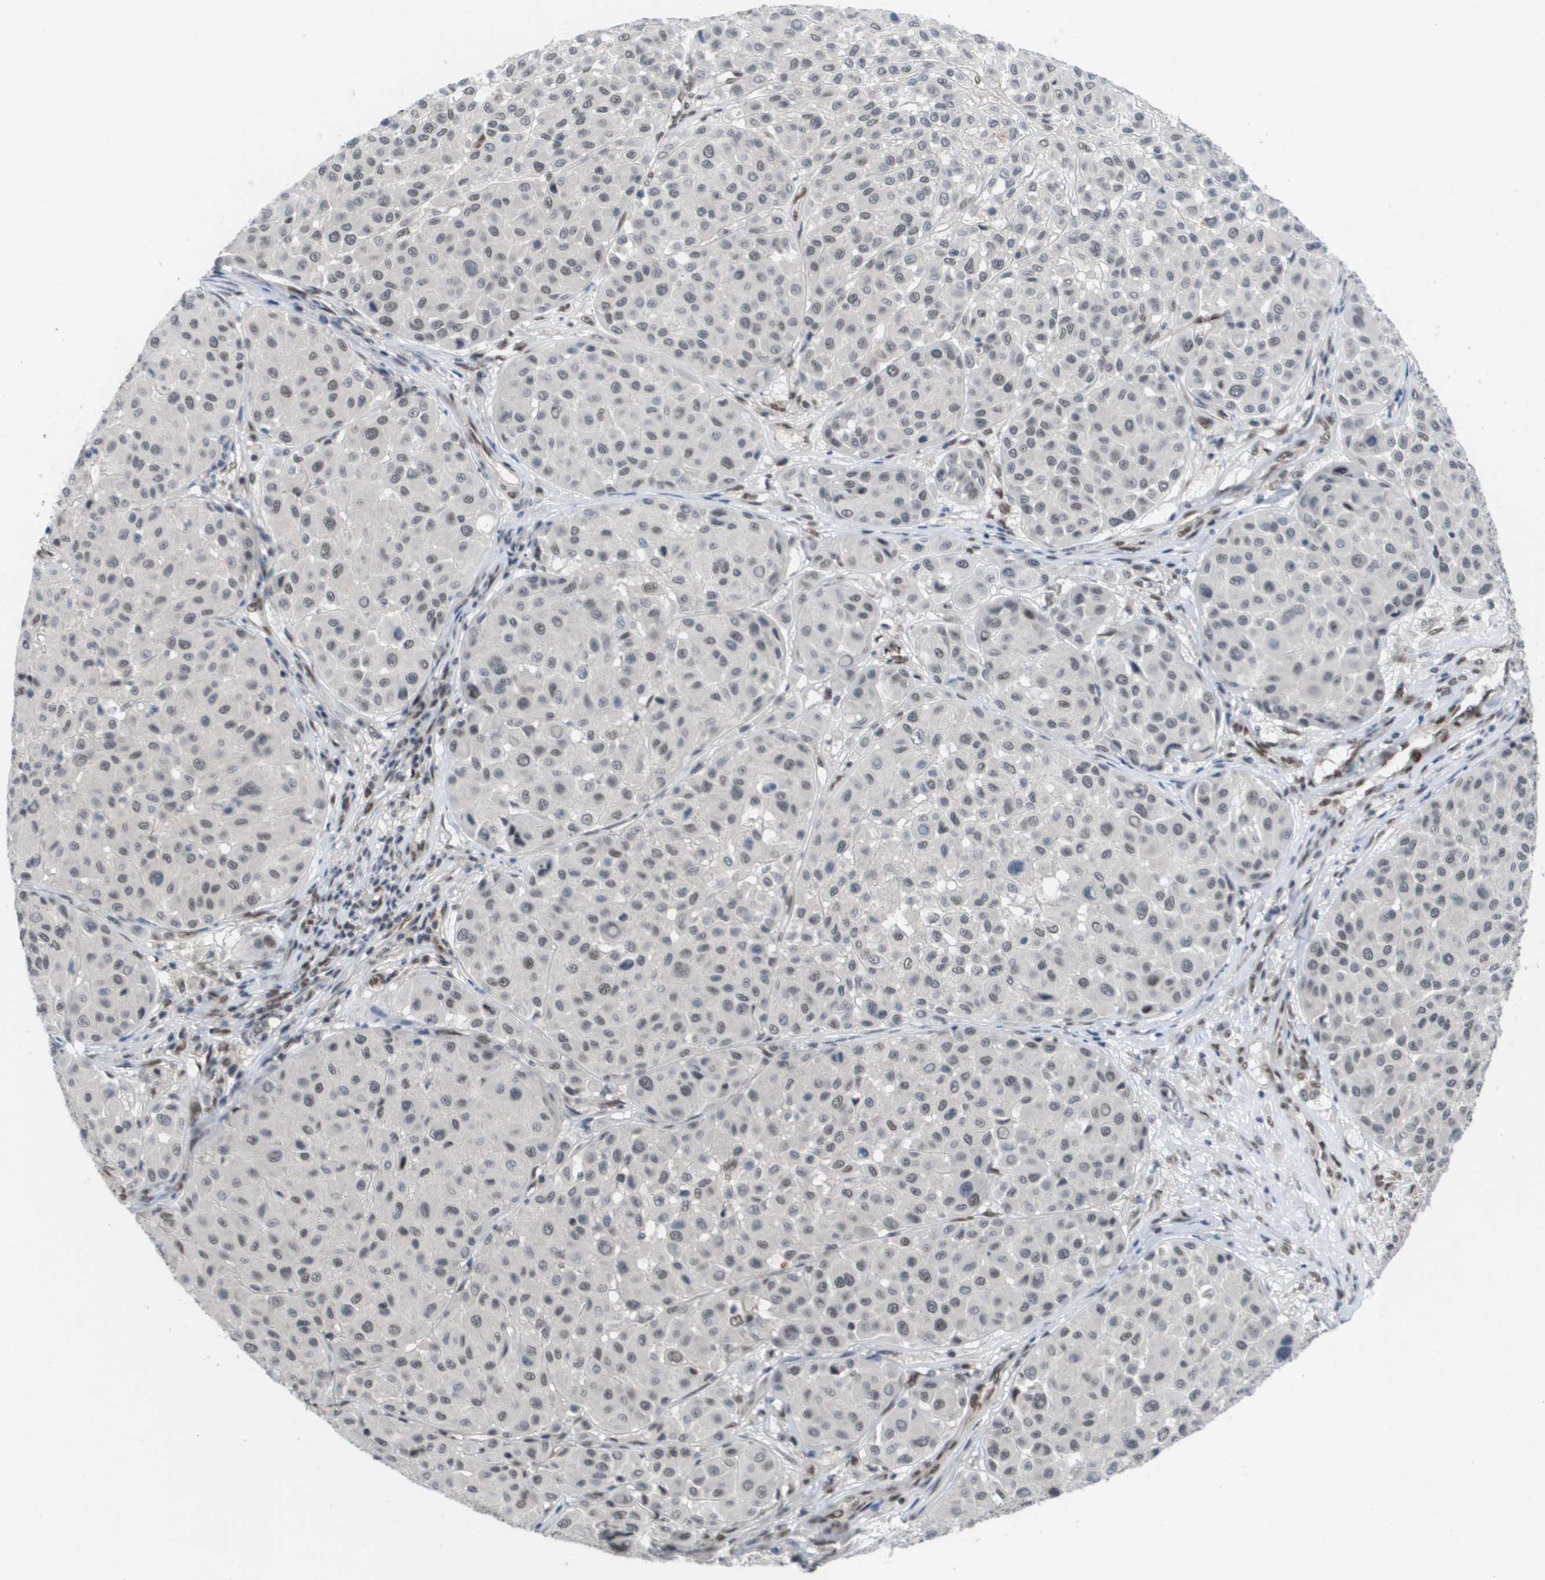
{"staining": {"intensity": "weak", "quantity": "25%-75%", "location": "nuclear"}, "tissue": "melanoma", "cell_type": "Tumor cells", "image_type": "cancer", "snomed": [{"axis": "morphology", "description": "Malignant melanoma, Metastatic site"}, {"axis": "topography", "description": "Soft tissue"}], "caption": "About 25%-75% of tumor cells in malignant melanoma (metastatic site) exhibit weak nuclear protein staining as visualized by brown immunohistochemical staining.", "gene": "CDT1", "patient": {"sex": "male", "age": 41}}